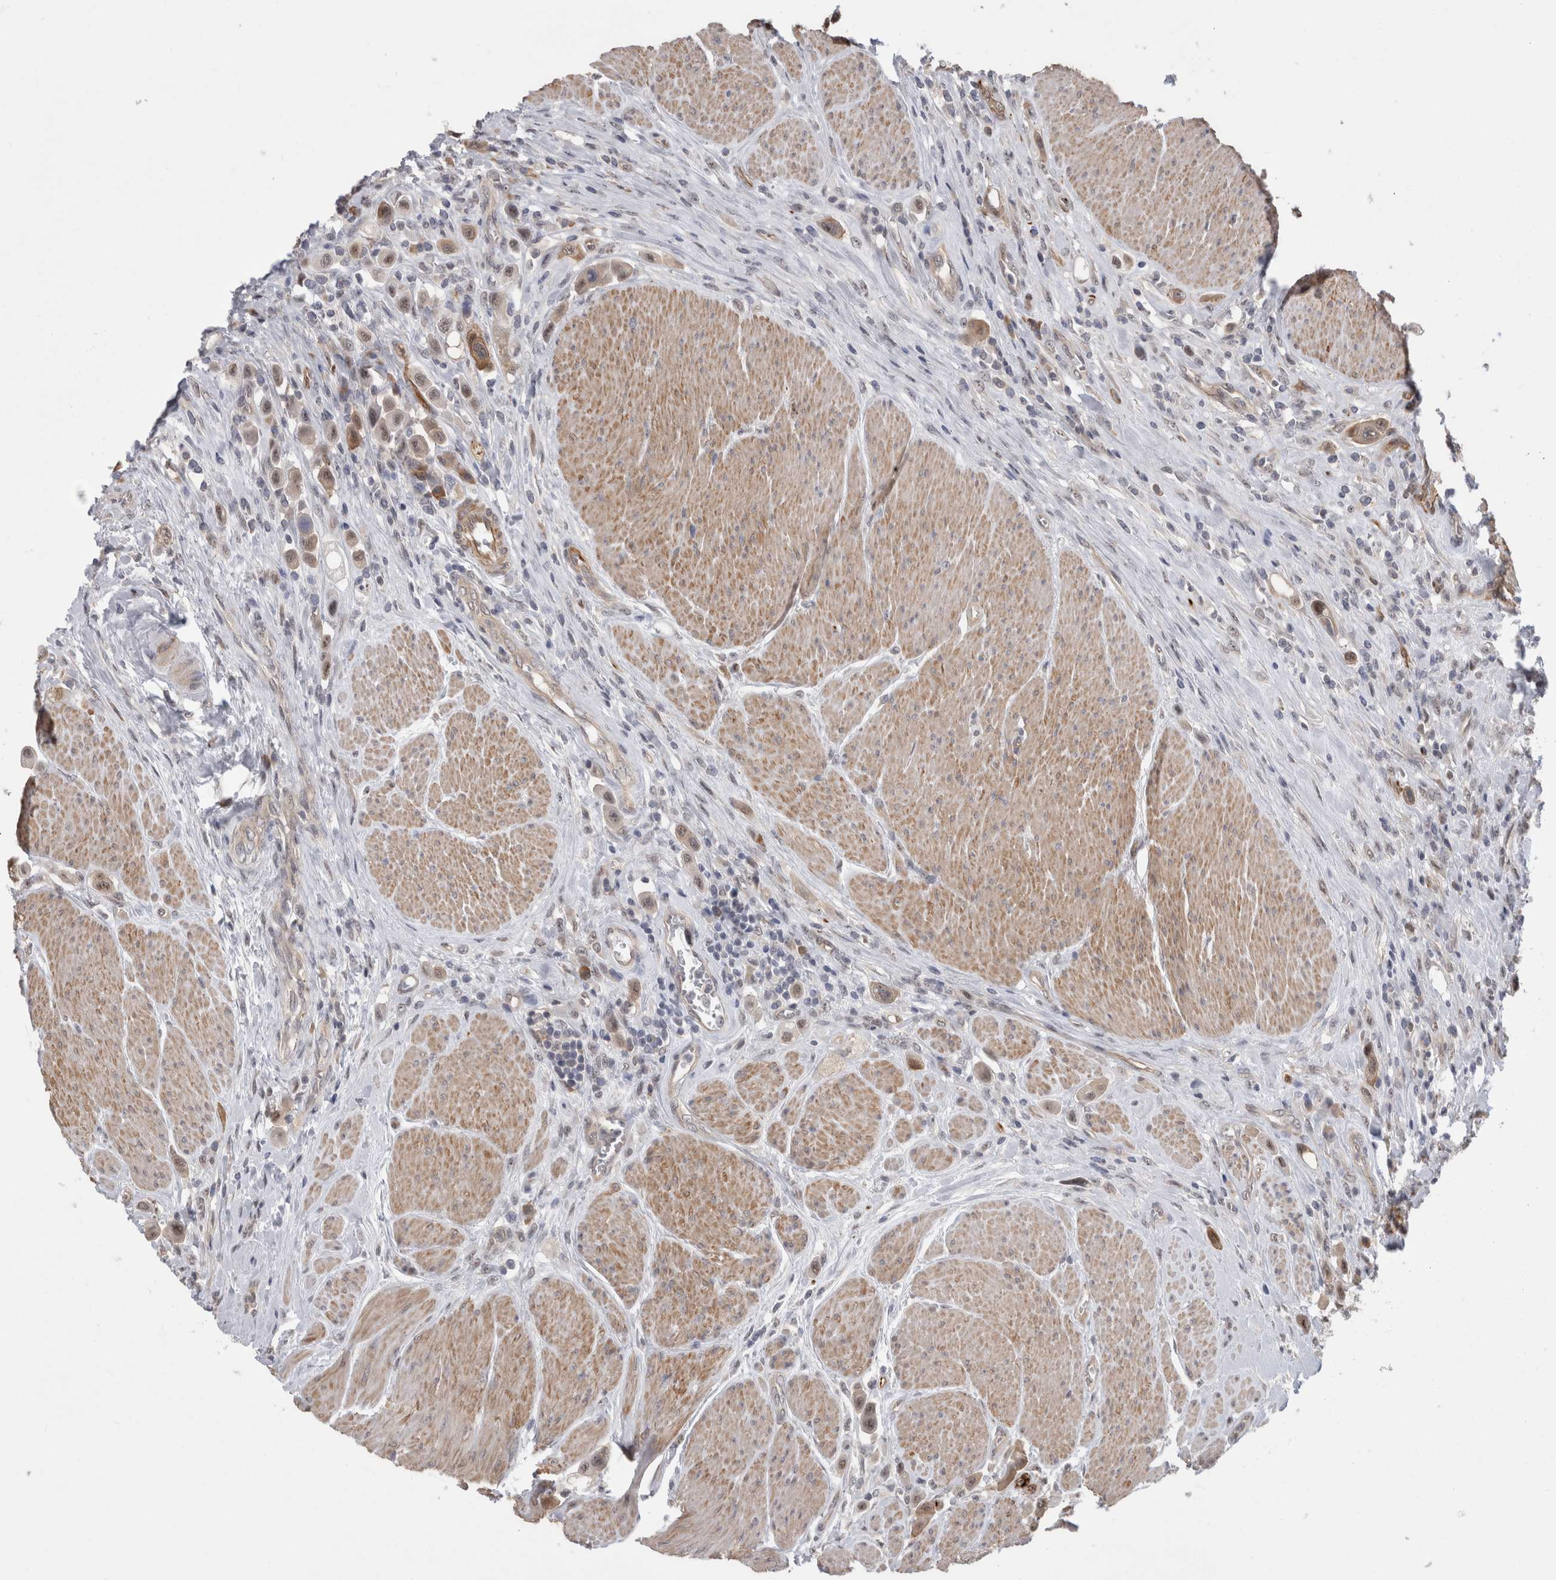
{"staining": {"intensity": "weak", "quantity": ">75%", "location": "cytoplasmic/membranous,nuclear"}, "tissue": "urothelial cancer", "cell_type": "Tumor cells", "image_type": "cancer", "snomed": [{"axis": "morphology", "description": "Urothelial carcinoma, High grade"}, {"axis": "topography", "description": "Urinary bladder"}], "caption": "Protein staining of high-grade urothelial carcinoma tissue shows weak cytoplasmic/membranous and nuclear staining in approximately >75% of tumor cells. The staining was performed using DAB, with brown indicating positive protein expression. Nuclei are stained blue with hematoxylin.", "gene": "FAM83H", "patient": {"sex": "male", "age": 50}}